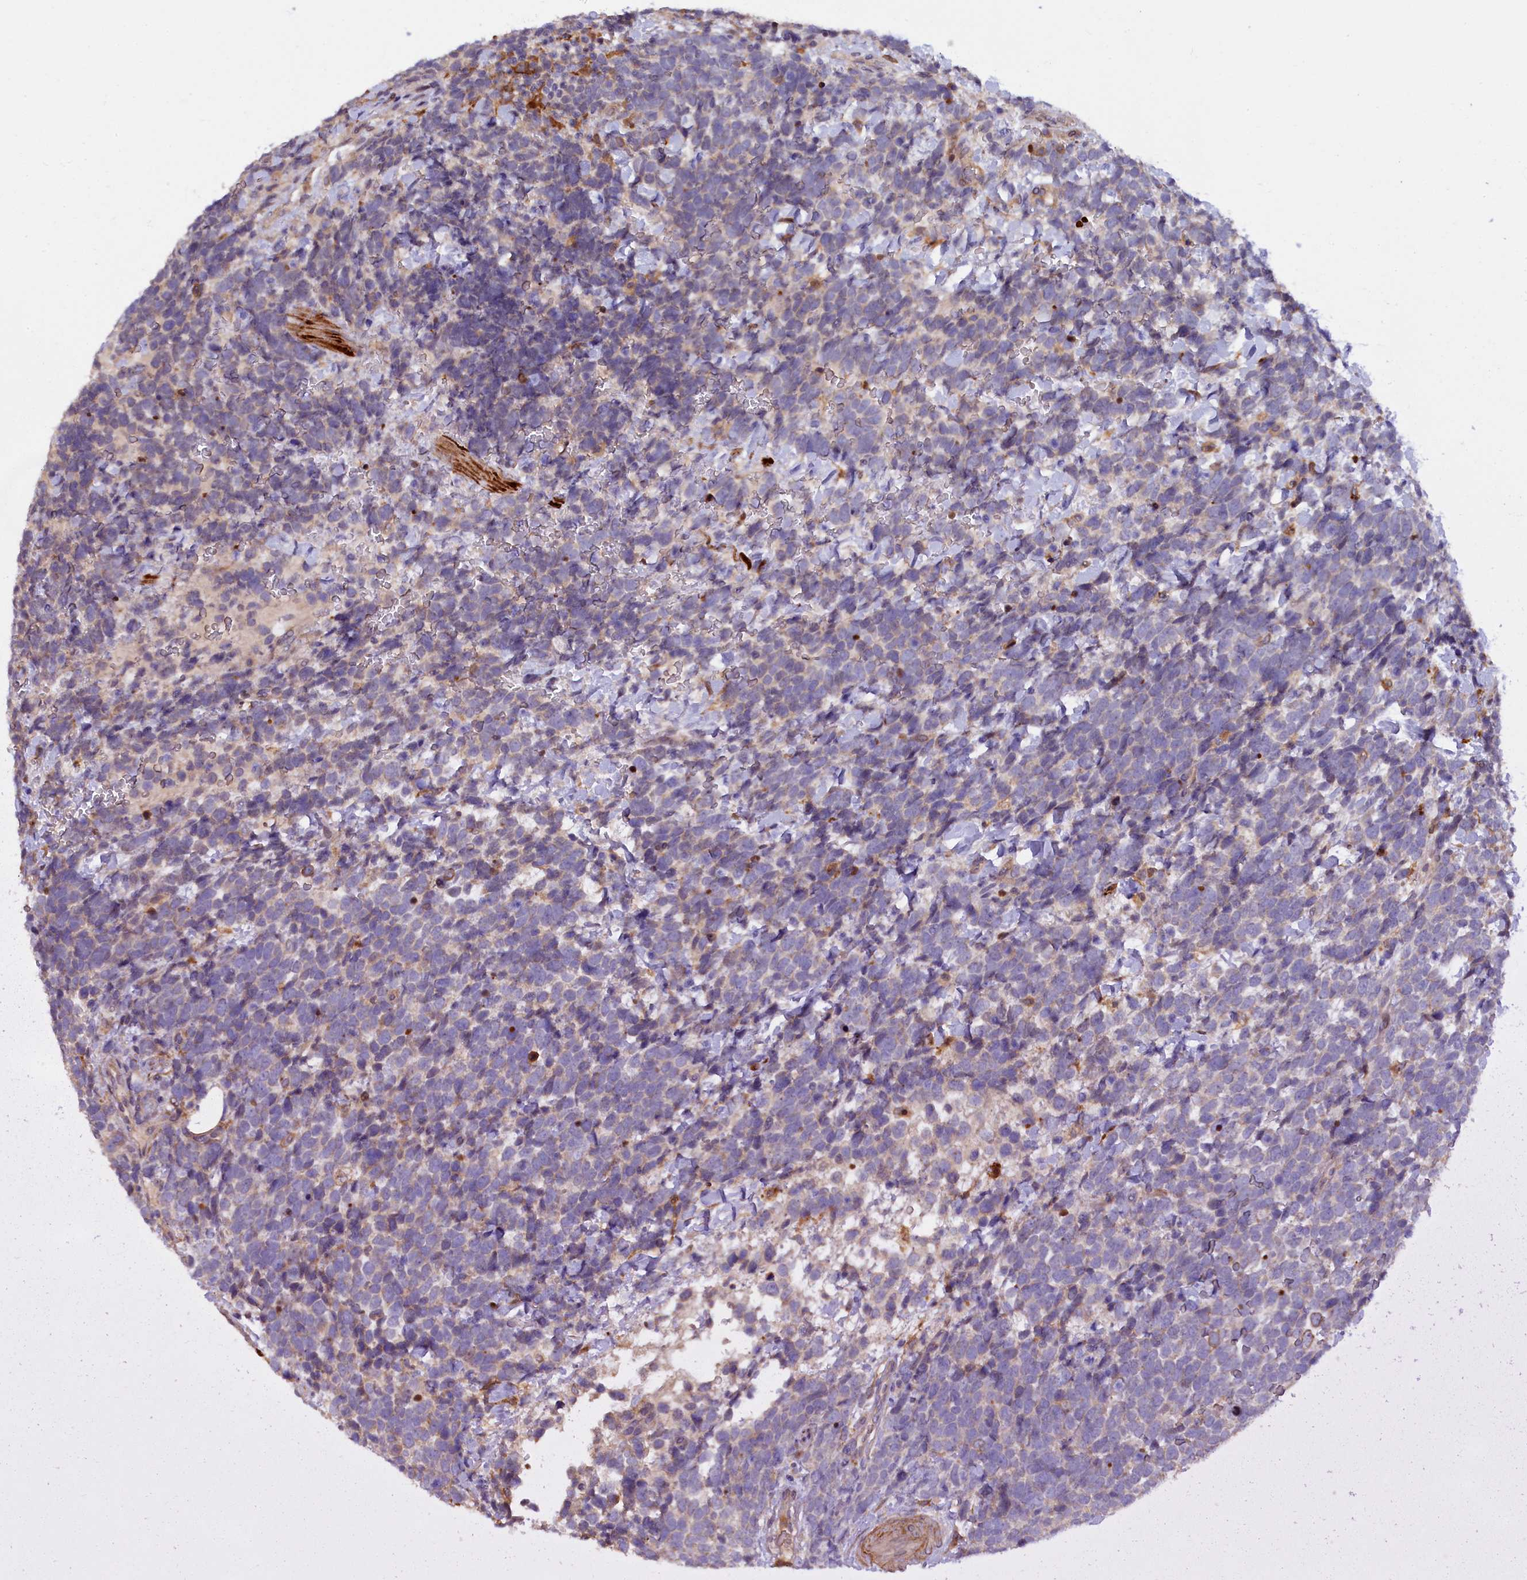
{"staining": {"intensity": "negative", "quantity": "none", "location": "none"}, "tissue": "urothelial cancer", "cell_type": "Tumor cells", "image_type": "cancer", "snomed": [{"axis": "morphology", "description": "Urothelial carcinoma, High grade"}, {"axis": "topography", "description": "Urinary bladder"}], "caption": "Micrograph shows no protein positivity in tumor cells of urothelial carcinoma (high-grade) tissue.", "gene": "FERMT1", "patient": {"sex": "female", "age": 82}}